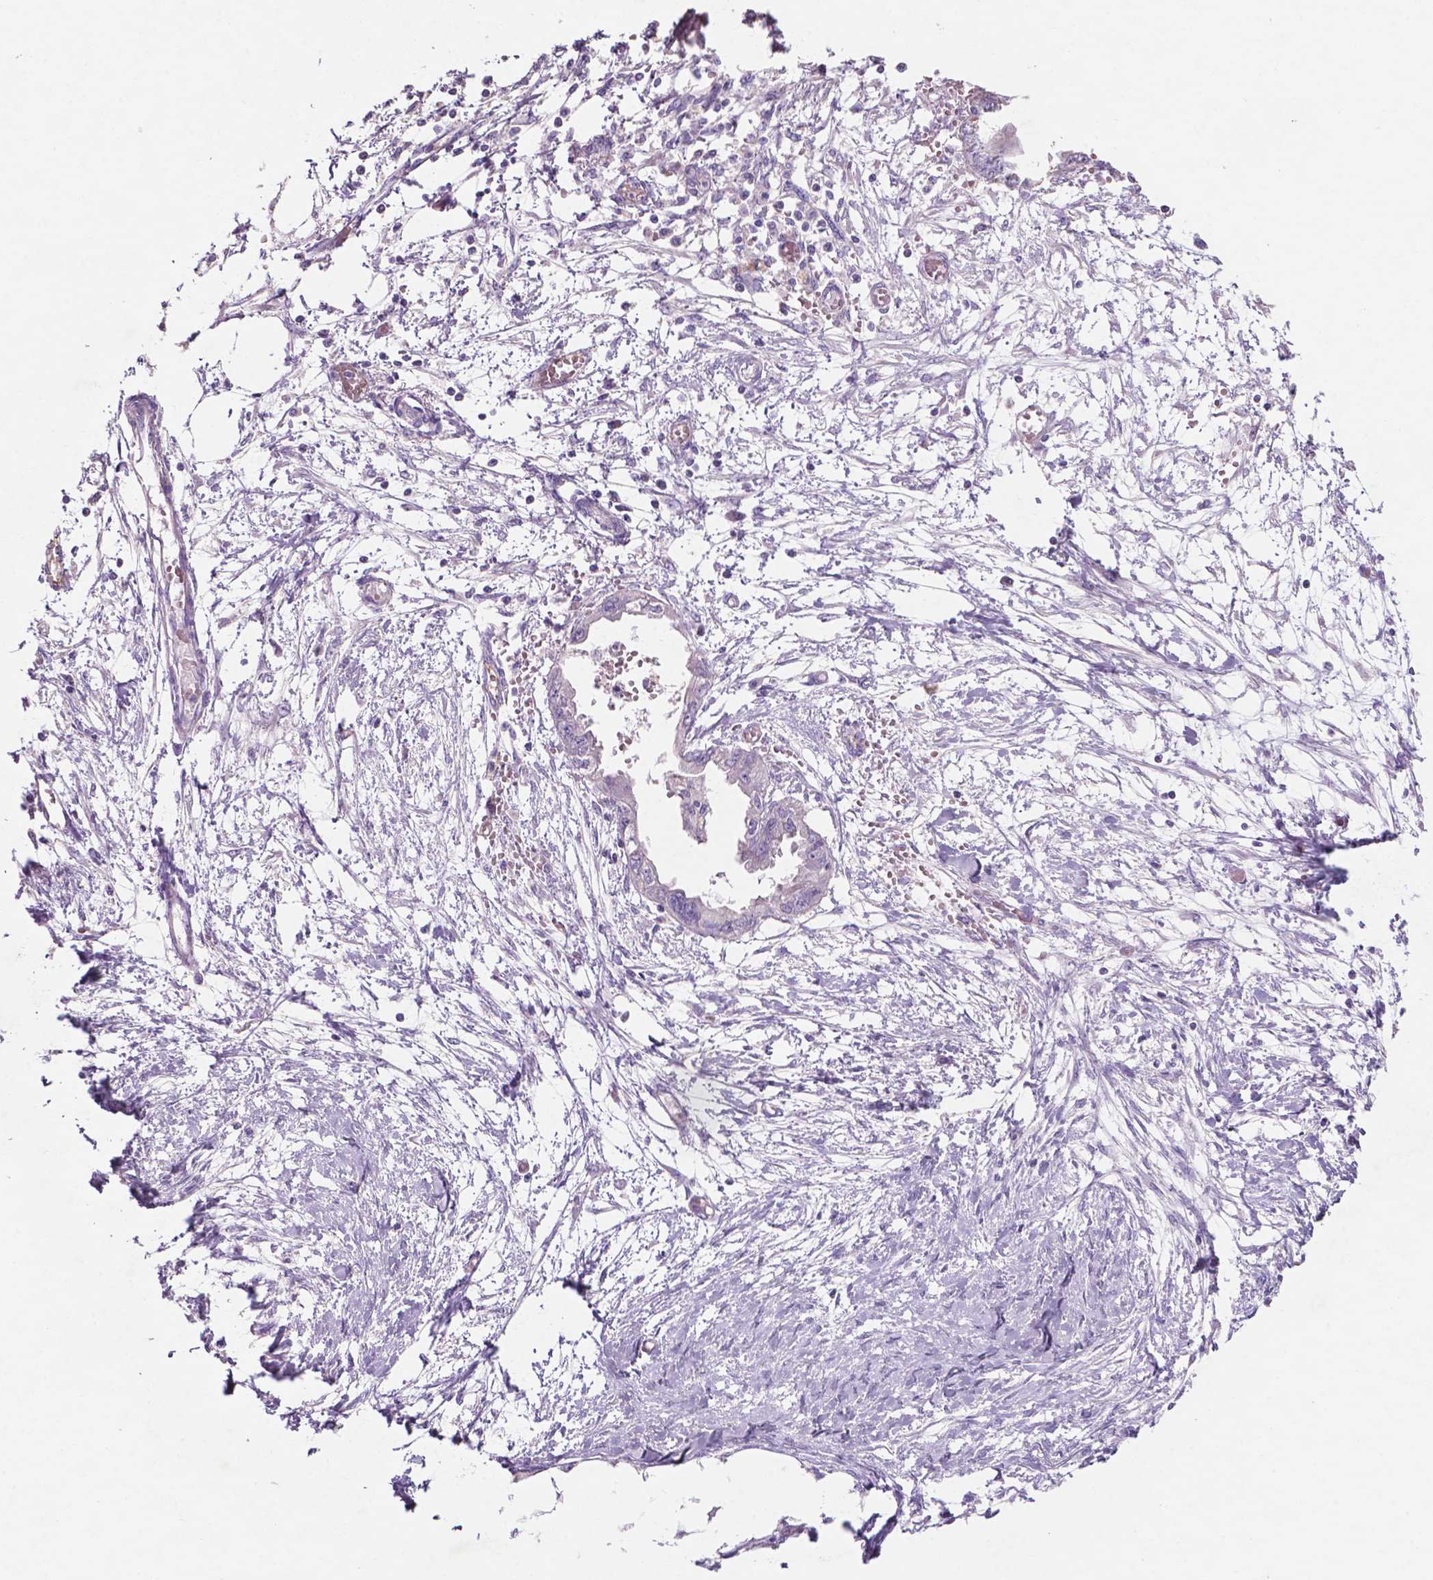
{"staining": {"intensity": "negative", "quantity": "none", "location": "none"}, "tissue": "endometrial cancer", "cell_type": "Tumor cells", "image_type": "cancer", "snomed": [{"axis": "morphology", "description": "Adenocarcinoma, NOS"}, {"axis": "morphology", "description": "Adenocarcinoma, metastatic, NOS"}, {"axis": "topography", "description": "Adipose tissue"}, {"axis": "topography", "description": "Endometrium"}], "caption": "Immunohistochemistry of endometrial cancer reveals no staining in tumor cells.", "gene": "ARL5C", "patient": {"sex": "female", "age": 67}}